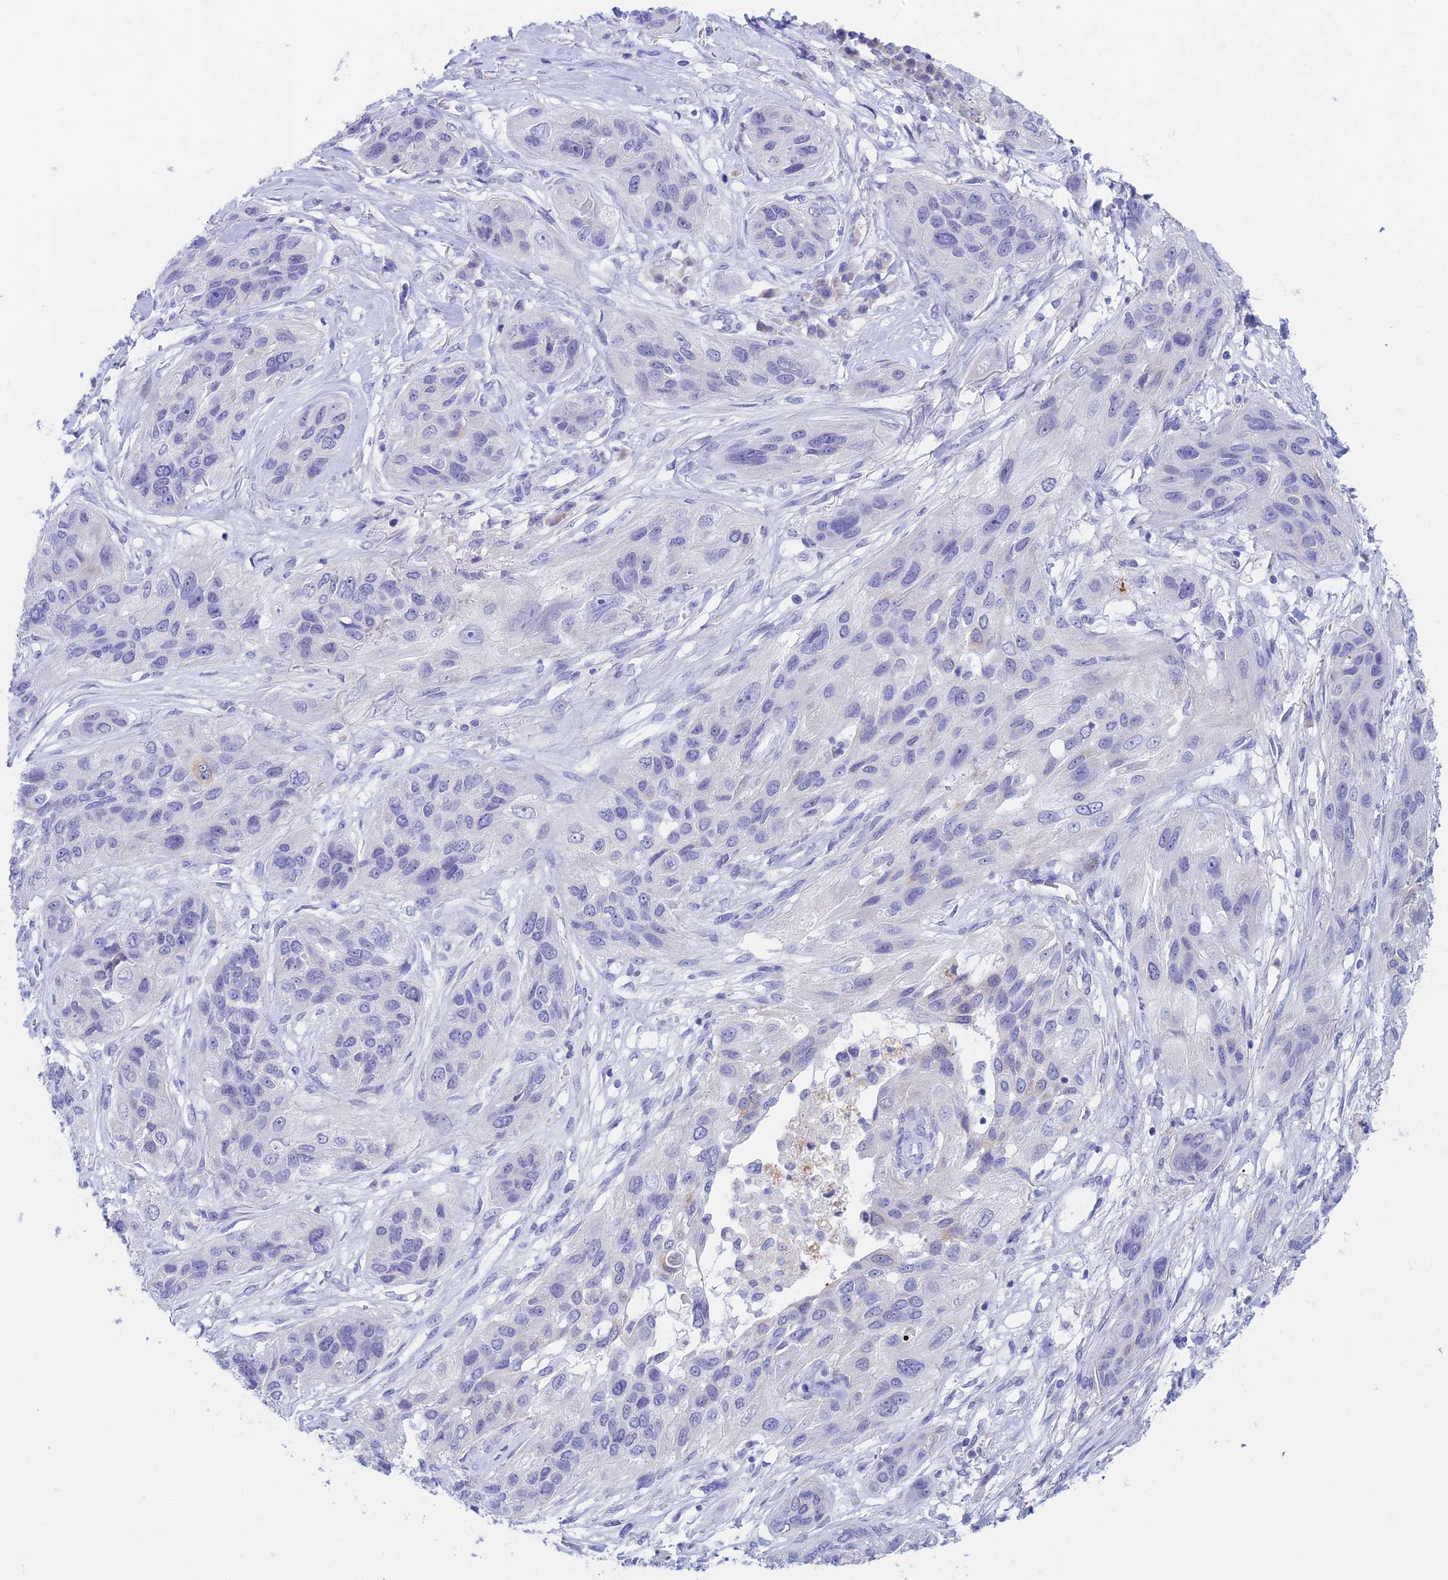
{"staining": {"intensity": "negative", "quantity": "none", "location": "none"}, "tissue": "lung cancer", "cell_type": "Tumor cells", "image_type": "cancer", "snomed": [{"axis": "morphology", "description": "Squamous cell carcinoma, NOS"}, {"axis": "topography", "description": "Lung"}], "caption": "A high-resolution histopathology image shows immunohistochemistry staining of lung cancer, which exhibits no significant staining in tumor cells. (Stains: DAB (3,3'-diaminobenzidine) immunohistochemistry with hematoxylin counter stain, Microscopy: brightfield microscopy at high magnification).", "gene": "REXO5", "patient": {"sex": "female", "age": 70}}